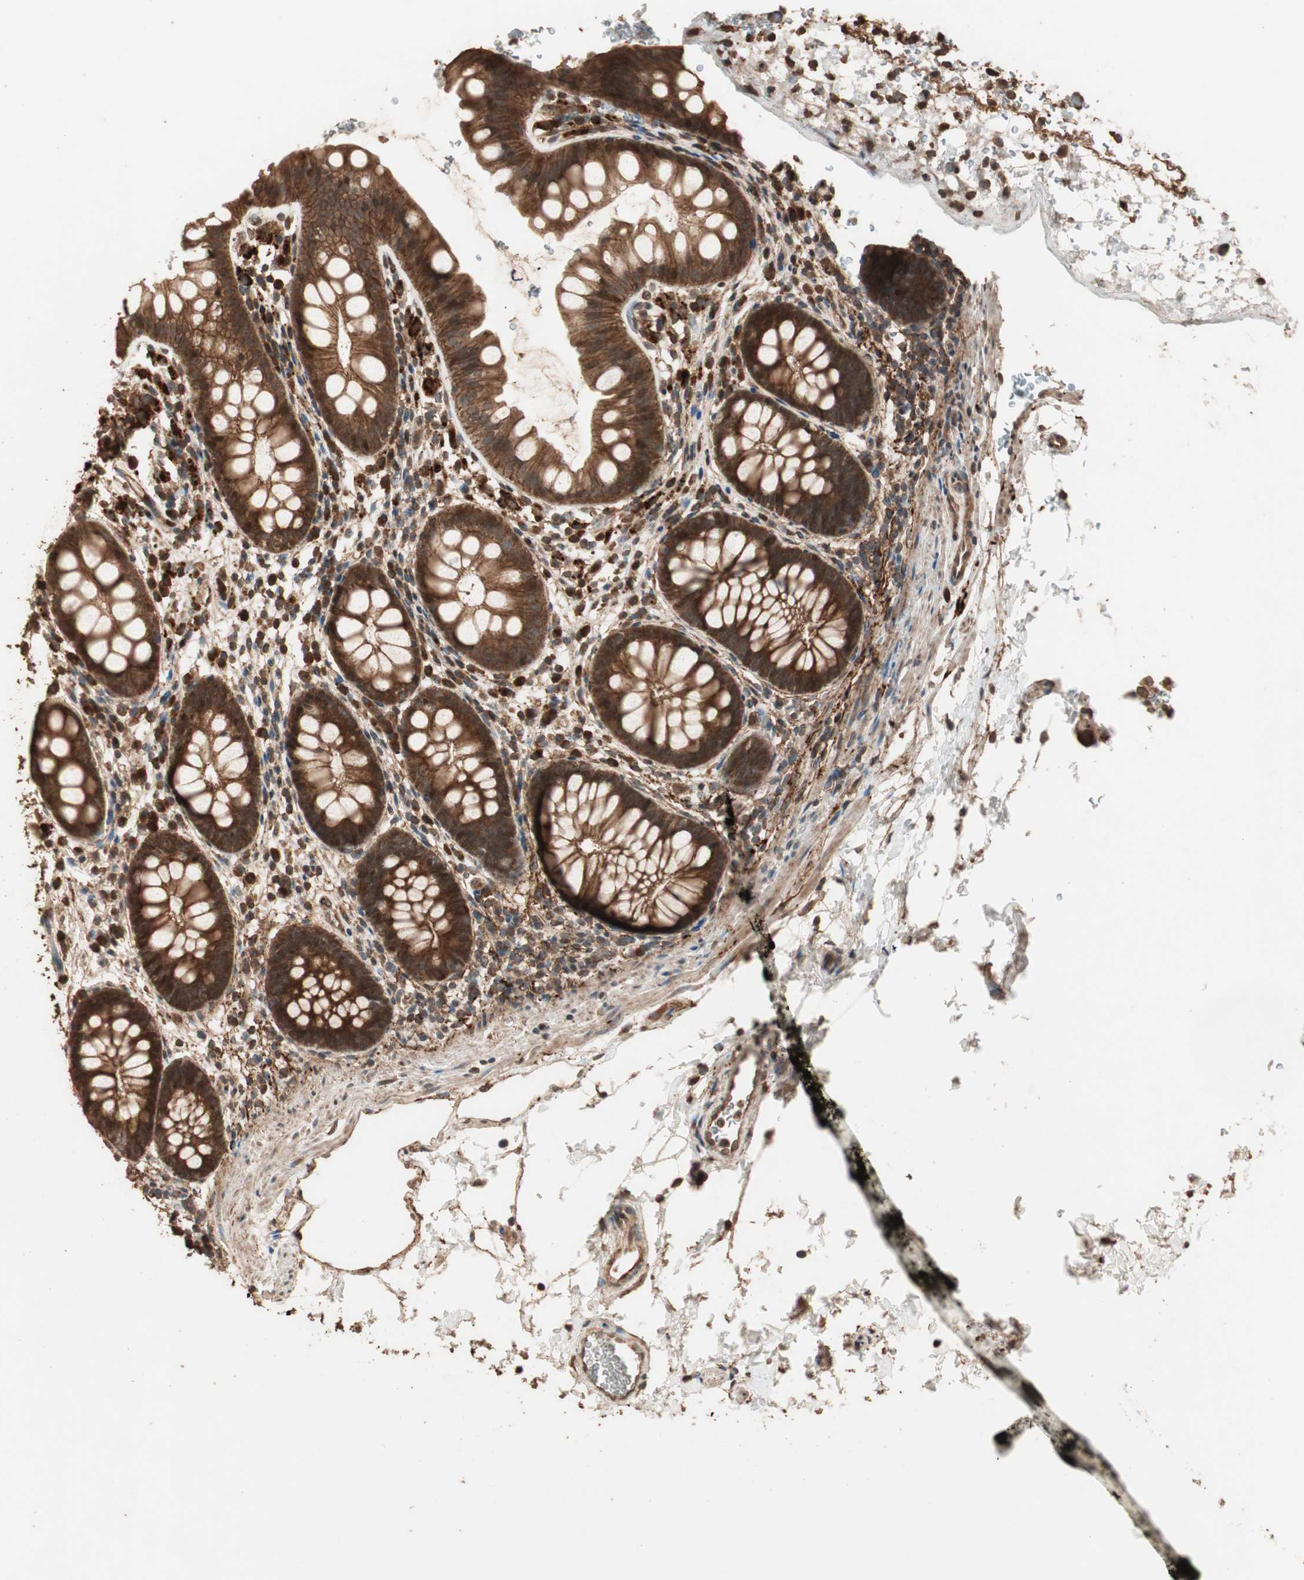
{"staining": {"intensity": "strong", "quantity": ">75%", "location": "cytoplasmic/membranous"}, "tissue": "rectum", "cell_type": "Glandular cells", "image_type": "normal", "snomed": [{"axis": "morphology", "description": "Normal tissue, NOS"}, {"axis": "topography", "description": "Rectum"}], "caption": "A brown stain labels strong cytoplasmic/membranous staining of a protein in glandular cells of unremarkable human rectum. (DAB = brown stain, brightfield microscopy at high magnification).", "gene": "USP20", "patient": {"sex": "female", "age": 24}}